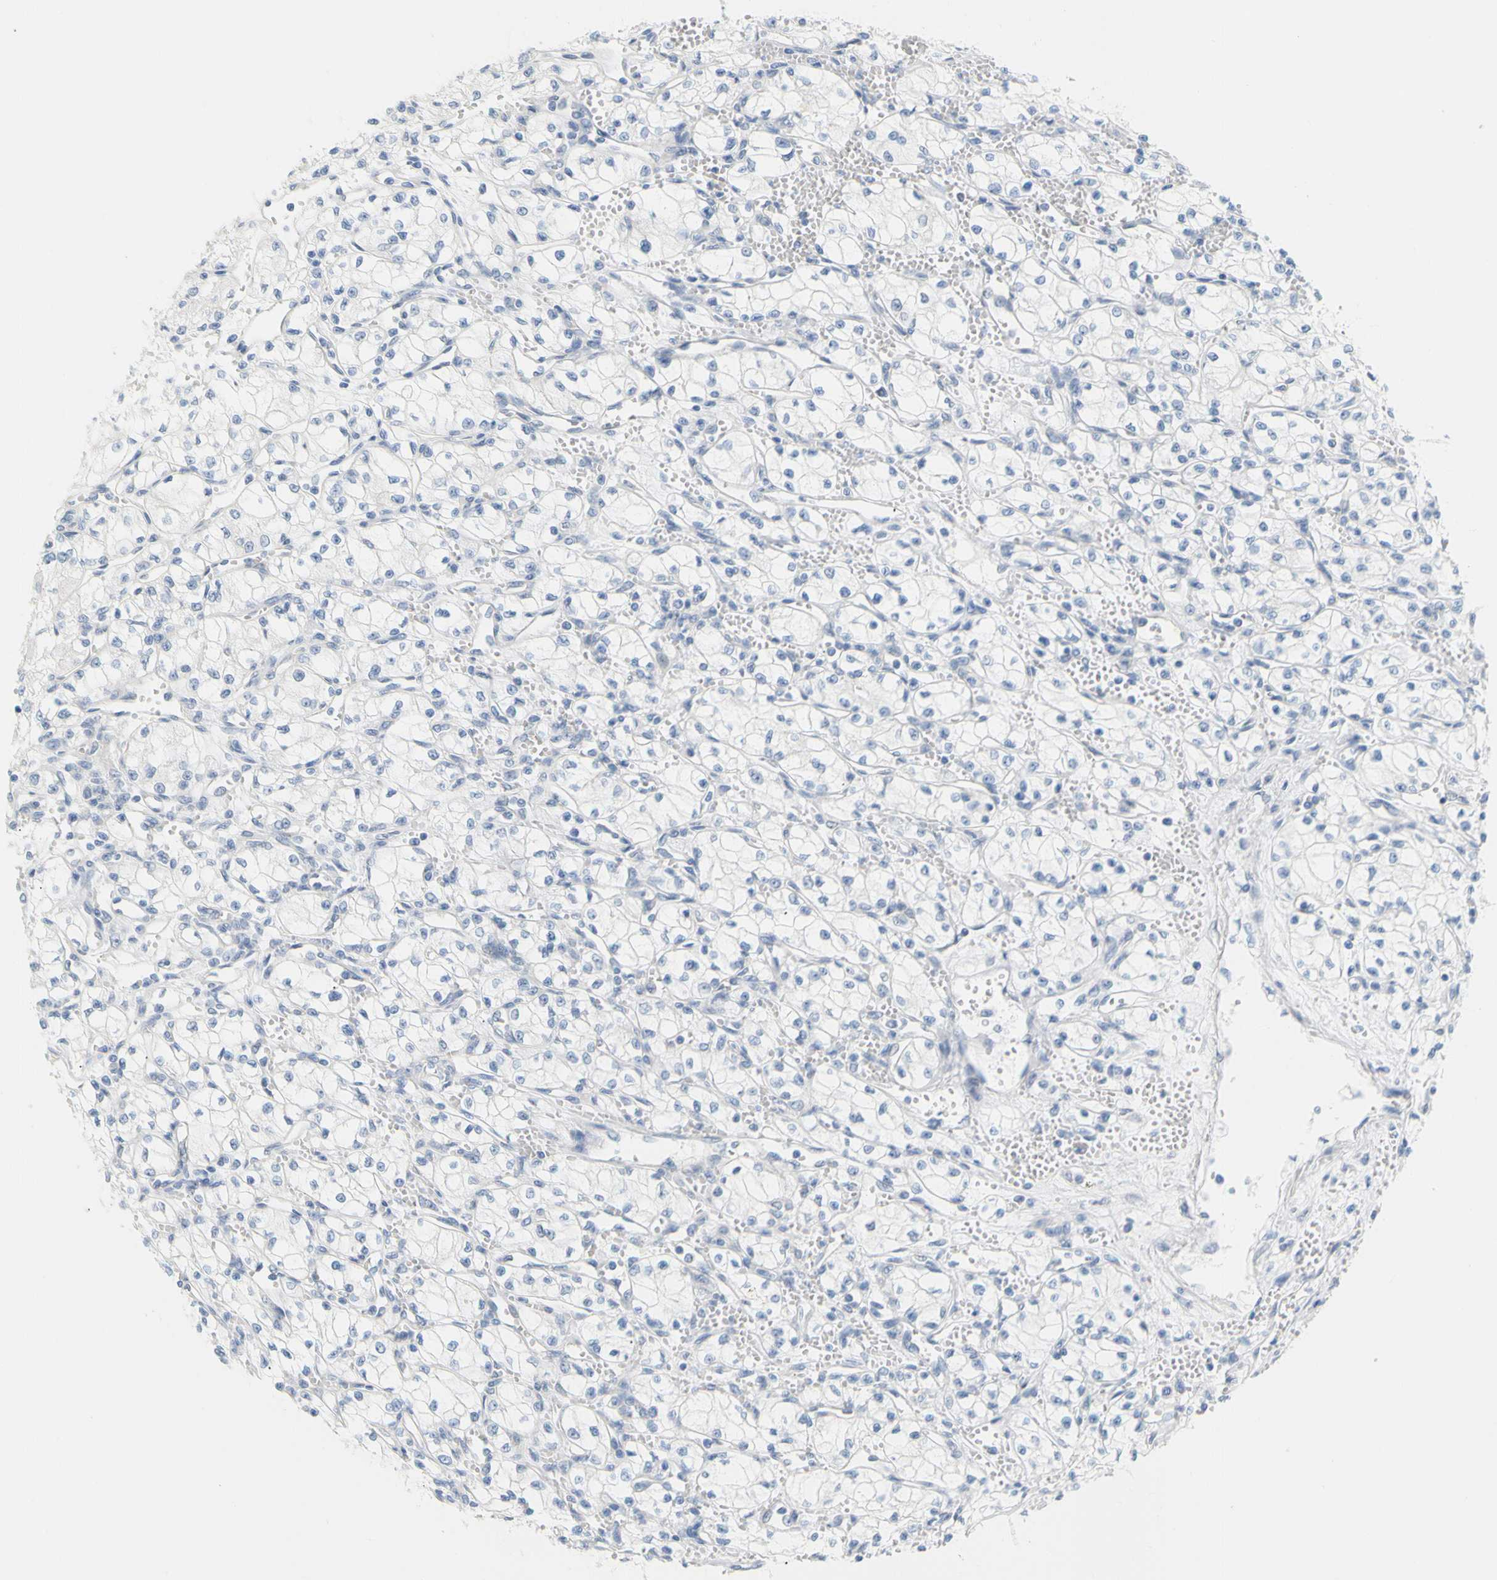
{"staining": {"intensity": "negative", "quantity": "none", "location": "none"}, "tissue": "renal cancer", "cell_type": "Tumor cells", "image_type": "cancer", "snomed": [{"axis": "morphology", "description": "Normal tissue, NOS"}, {"axis": "morphology", "description": "Adenocarcinoma, NOS"}, {"axis": "topography", "description": "Kidney"}], "caption": "This is an immunohistochemistry (IHC) micrograph of adenocarcinoma (renal). There is no staining in tumor cells.", "gene": "OPN1SW", "patient": {"sex": "male", "age": 59}}